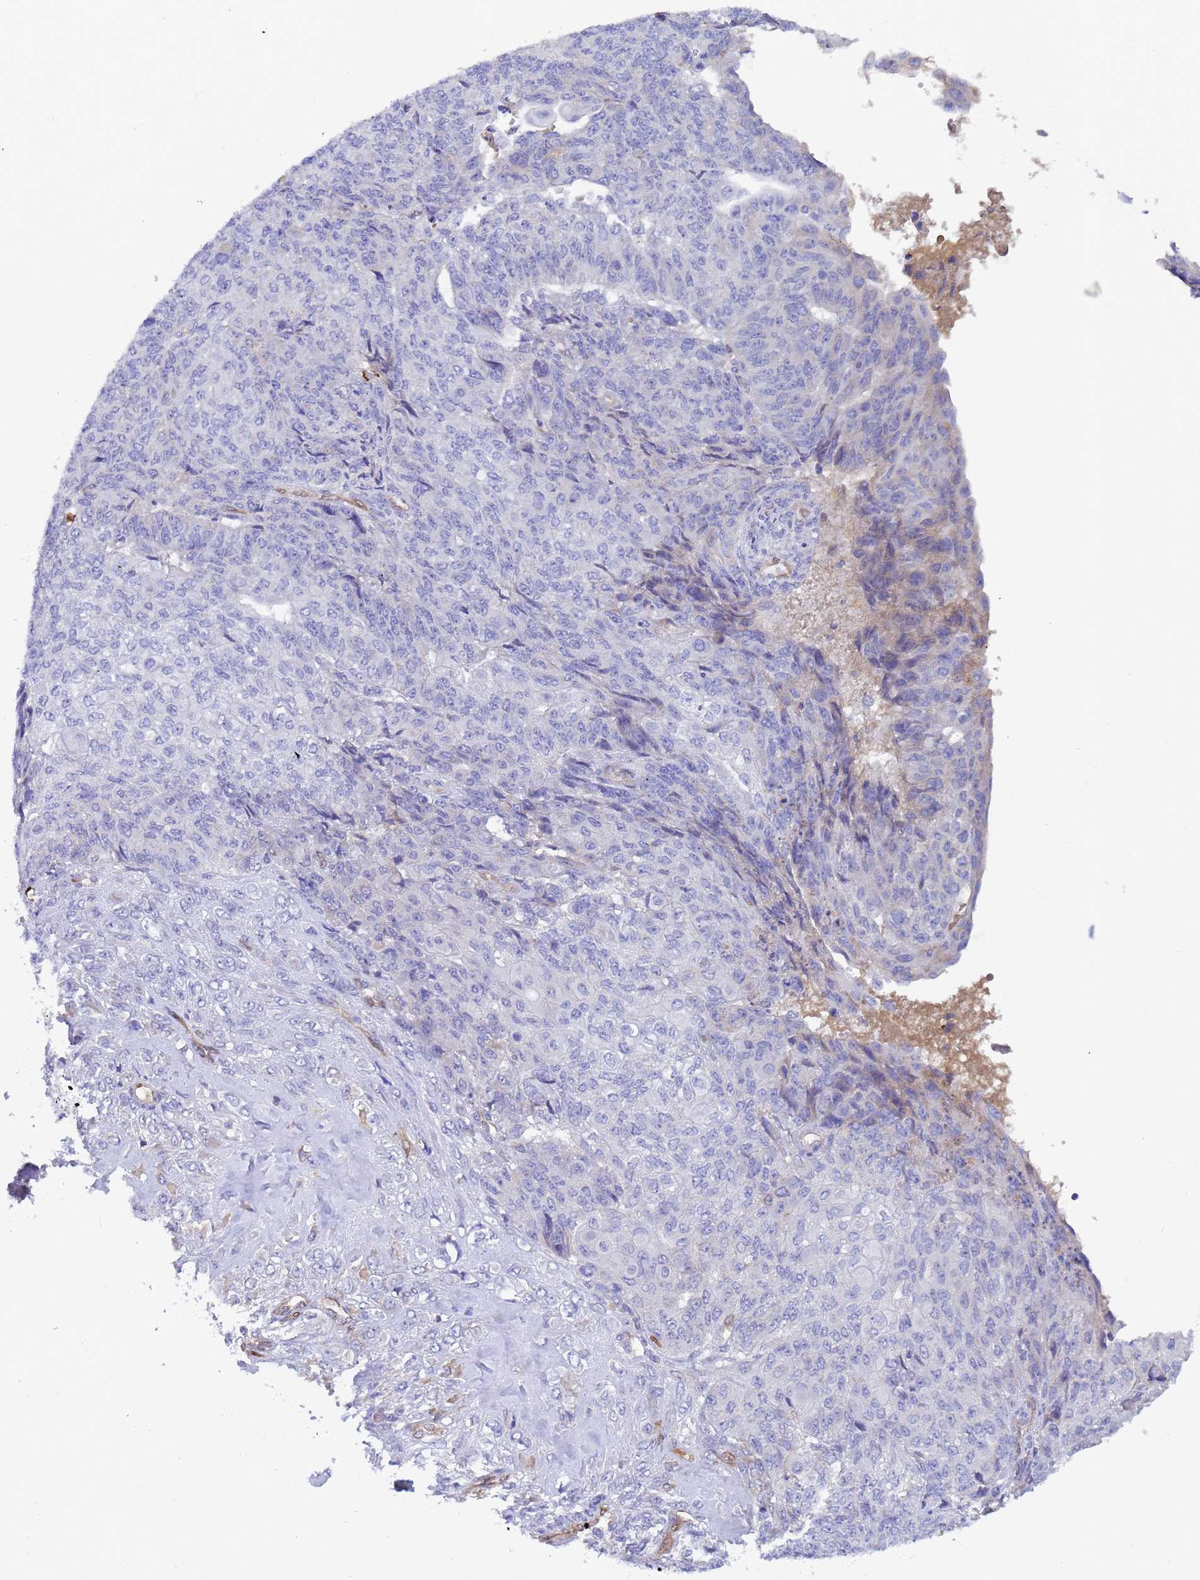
{"staining": {"intensity": "negative", "quantity": "none", "location": "none"}, "tissue": "endometrial cancer", "cell_type": "Tumor cells", "image_type": "cancer", "snomed": [{"axis": "morphology", "description": "Adenocarcinoma, NOS"}, {"axis": "topography", "description": "Endometrium"}], "caption": "A micrograph of human adenocarcinoma (endometrial) is negative for staining in tumor cells.", "gene": "FOXRED1", "patient": {"sex": "female", "age": 32}}